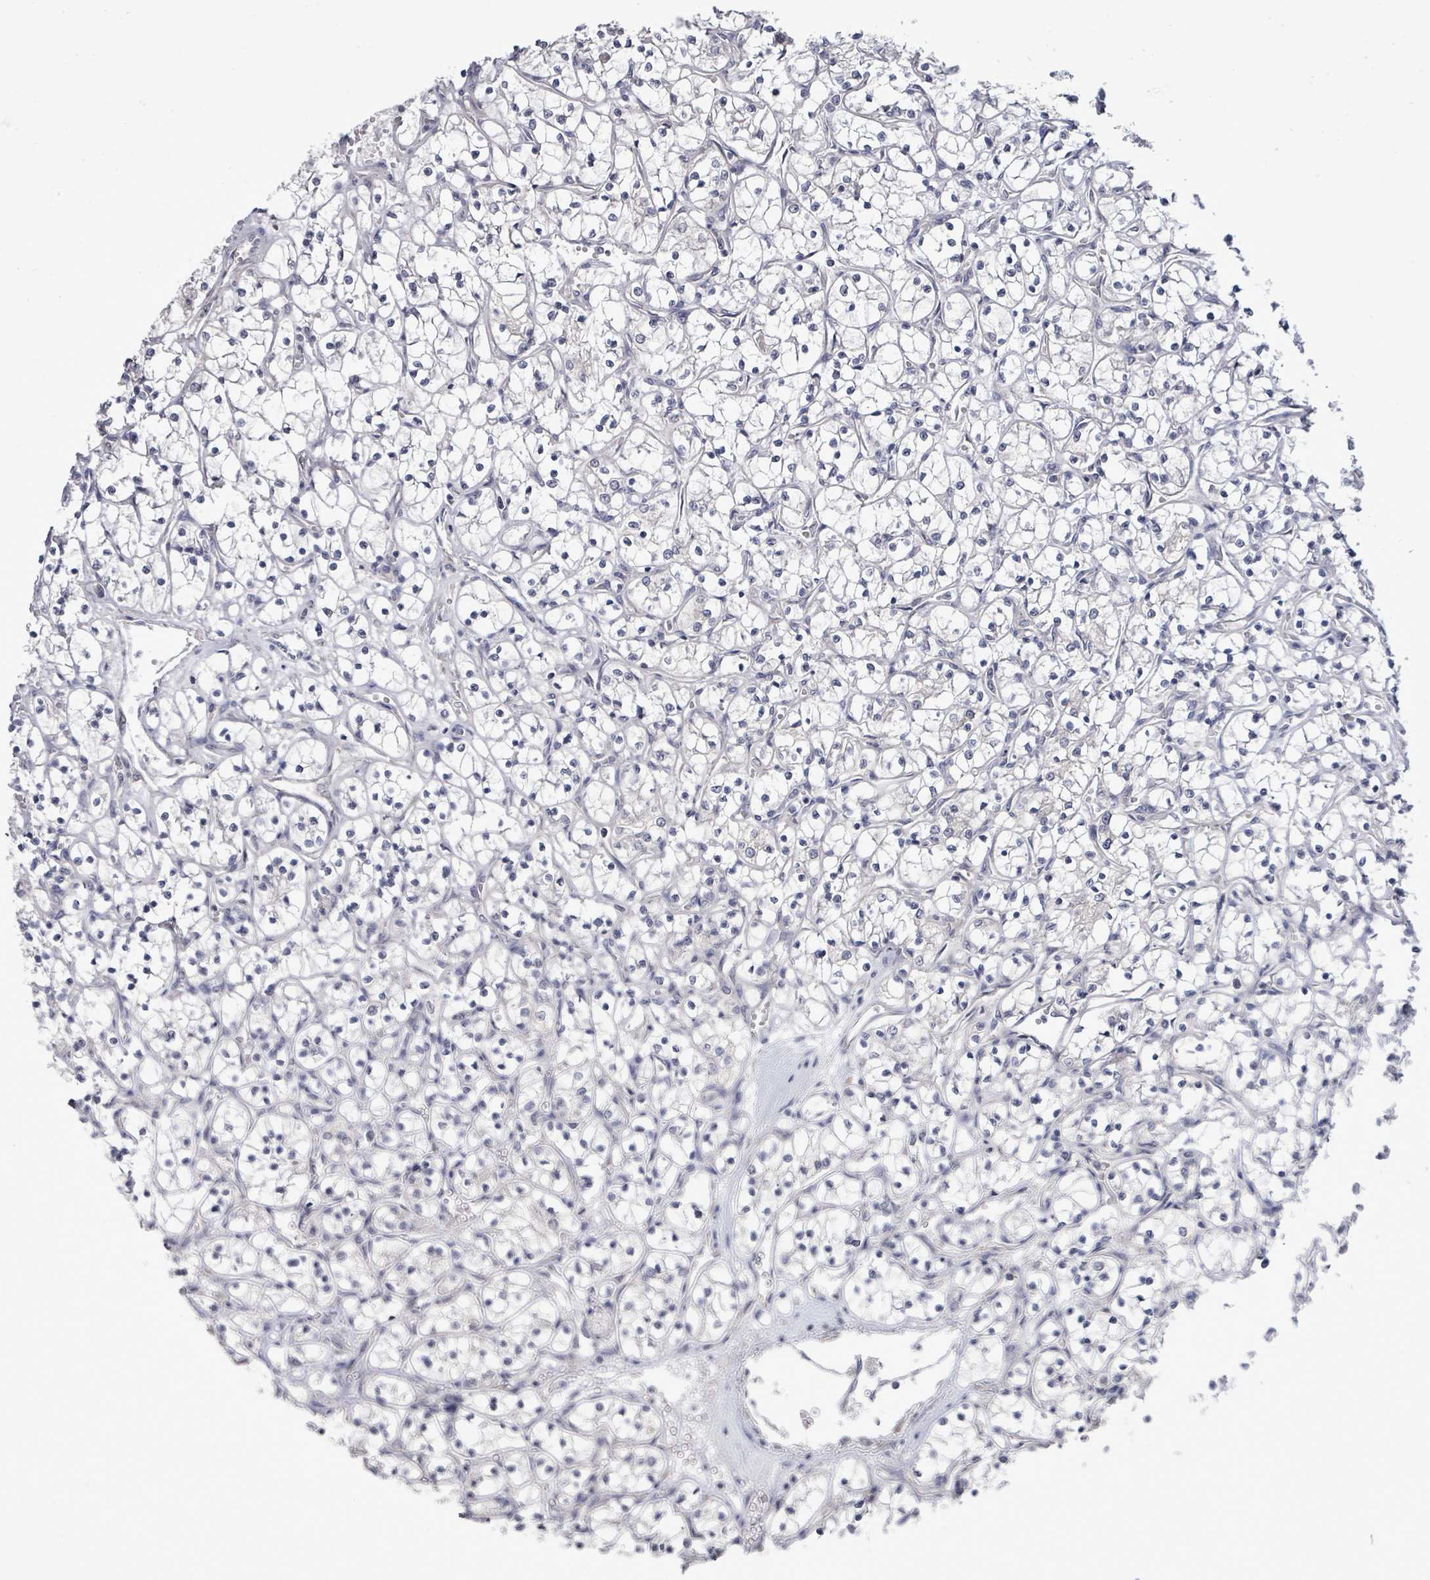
{"staining": {"intensity": "negative", "quantity": "none", "location": "none"}, "tissue": "renal cancer", "cell_type": "Tumor cells", "image_type": "cancer", "snomed": [{"axis": "morphology", "description": "Adenocarcinoma, NOS"}, {"axis": "topography", "description": "Kidney"}], "caption": "The image reveals no staining of tumor cells in renal cancer.", "gene": "POMGNT2", "patient": {"sex": "female", "age": 69}}